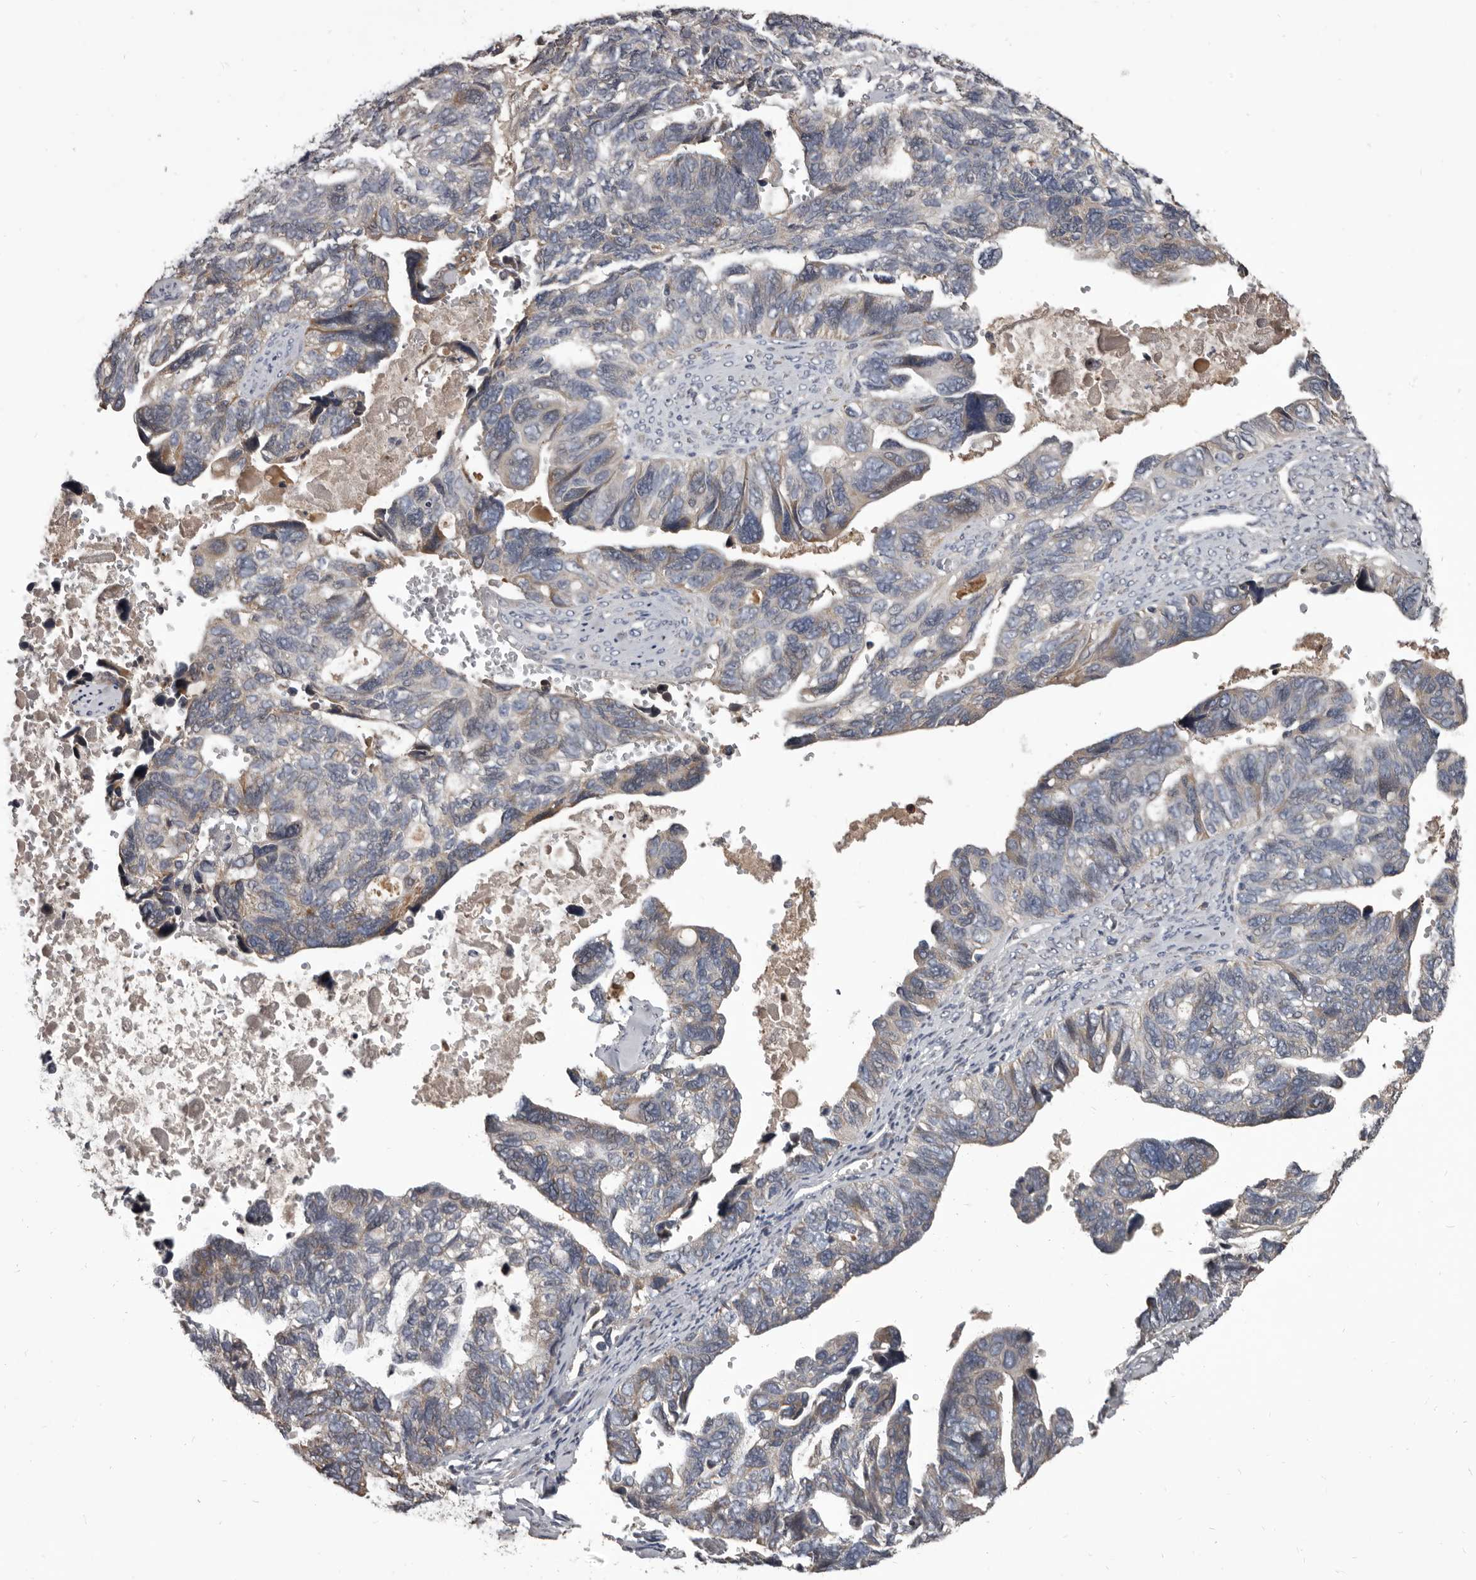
{"staining": {"intensity": "weak", "quantity": "<25%", "location": "cytoplasmic/membranous"}, "tissue": "ovarian cancer", "cell_type": "Tumor cells", "image_type": "cancer", "snomed": [{"axis": "morphology", "description": "Cystadenocarcinoma, serous, NOS"}, {"axis": "topography", "description": "Ovary"}], "caption": "Immunohistochemistry (IHC) micrograph of human serous cystadenocarcinoma (ovarian) stained for a protein (brown), which shows no positivity in tumor cells.", "gene": "ALDH5A1", "patient": {"sex": "female", "age": 79}}